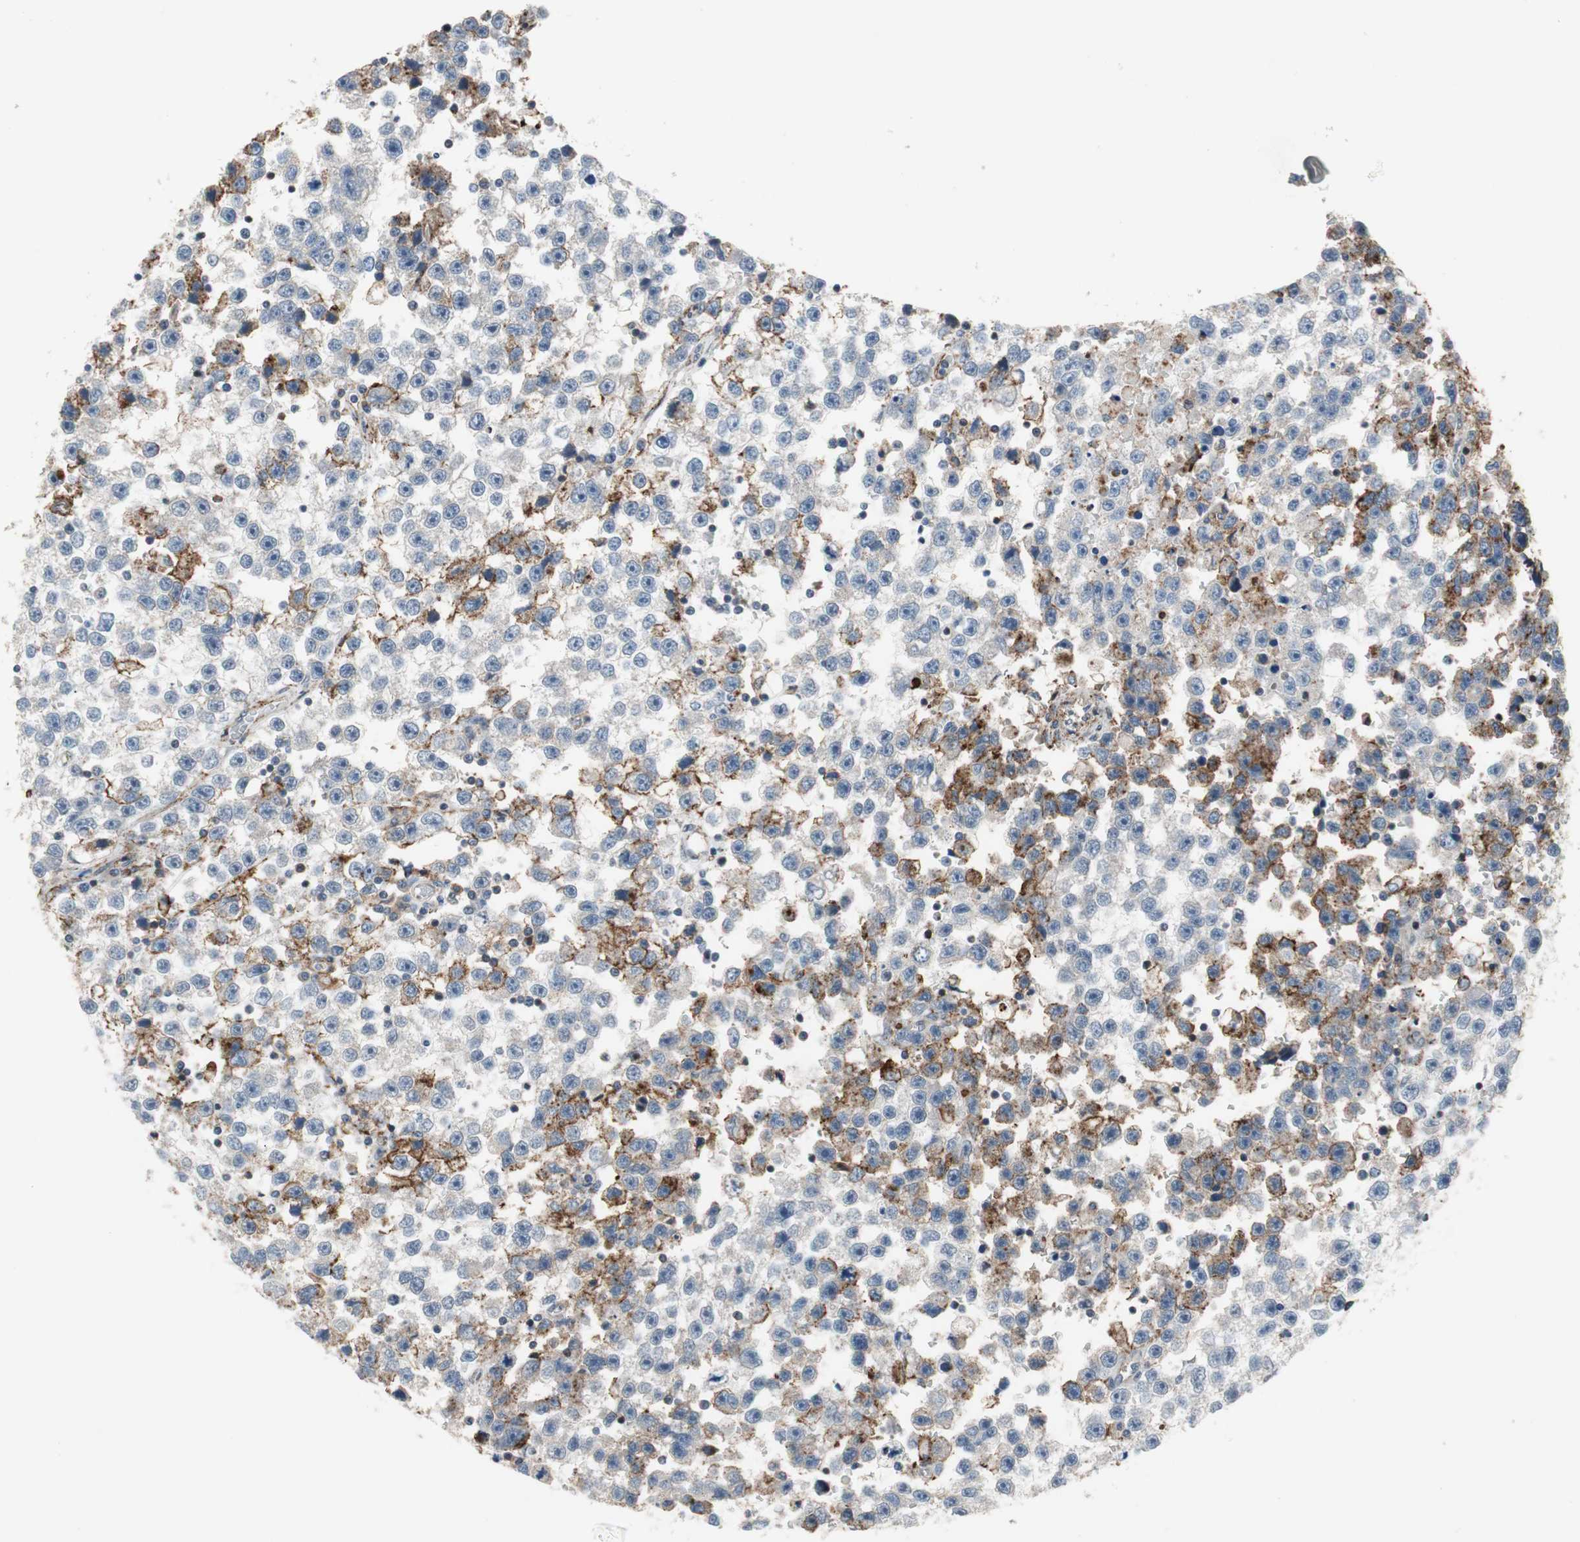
{"staining": {"intensity": "moderate", "quantity": "<25%", "location": "cytoplasmic/membranous"}, "tissue": "testis cancer", "cell_type": "Tumor cells", "image_type": "cancer", "snomed": [{"axis": "morphology", "description": "Seminoma, NOS"}, {"axis": "topography", "description": "Testis"}], "caption": "Human seminoma (testis) stained for a protein (brown) displays moderate cytoplasmic/membranous positive staining in about <25% of tumor cells.", "gene": "GRHL1", "patient": {"sex": "male", "age": 33}}